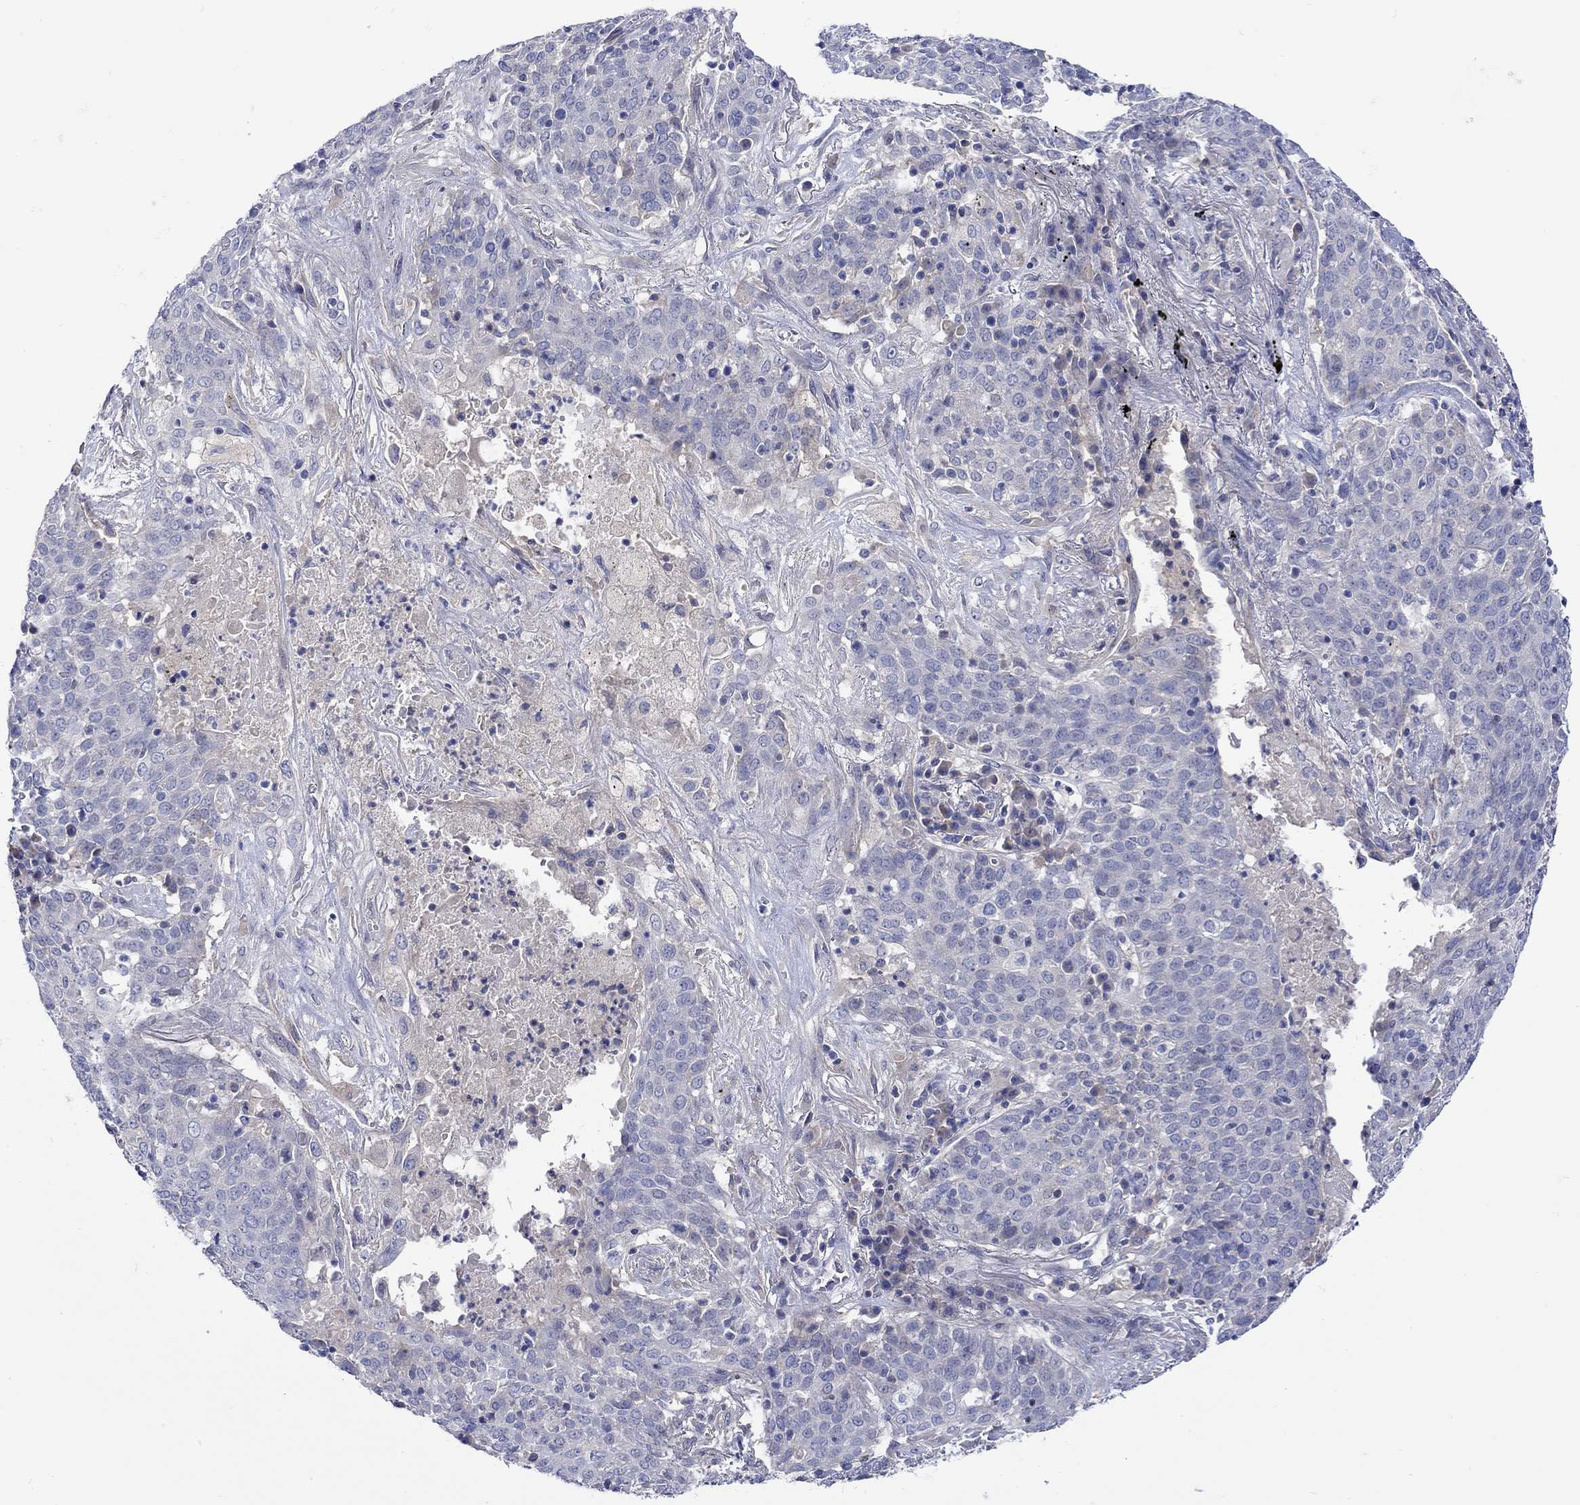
{"staining": {"intensity": "negative", "quantity": "none", "location": "none"}, "tissue": "lung cancer", "cell_type": "Tumor cells", "image_type": "cancer", "snomed": [{"axis": "morphology", "description": "Squamous cell carcinoma, NOS"}, {"axis": "topography", "description": "Lung"}], "caption": "A high-resolution photomicrograph shows immunohistochemistry staining of lung cancer (squamous cell carcinoma), which exhibits no significant staining in tumor cells.", "gene": "MSI1", "patient": {"sex": "male", "age": 82}}